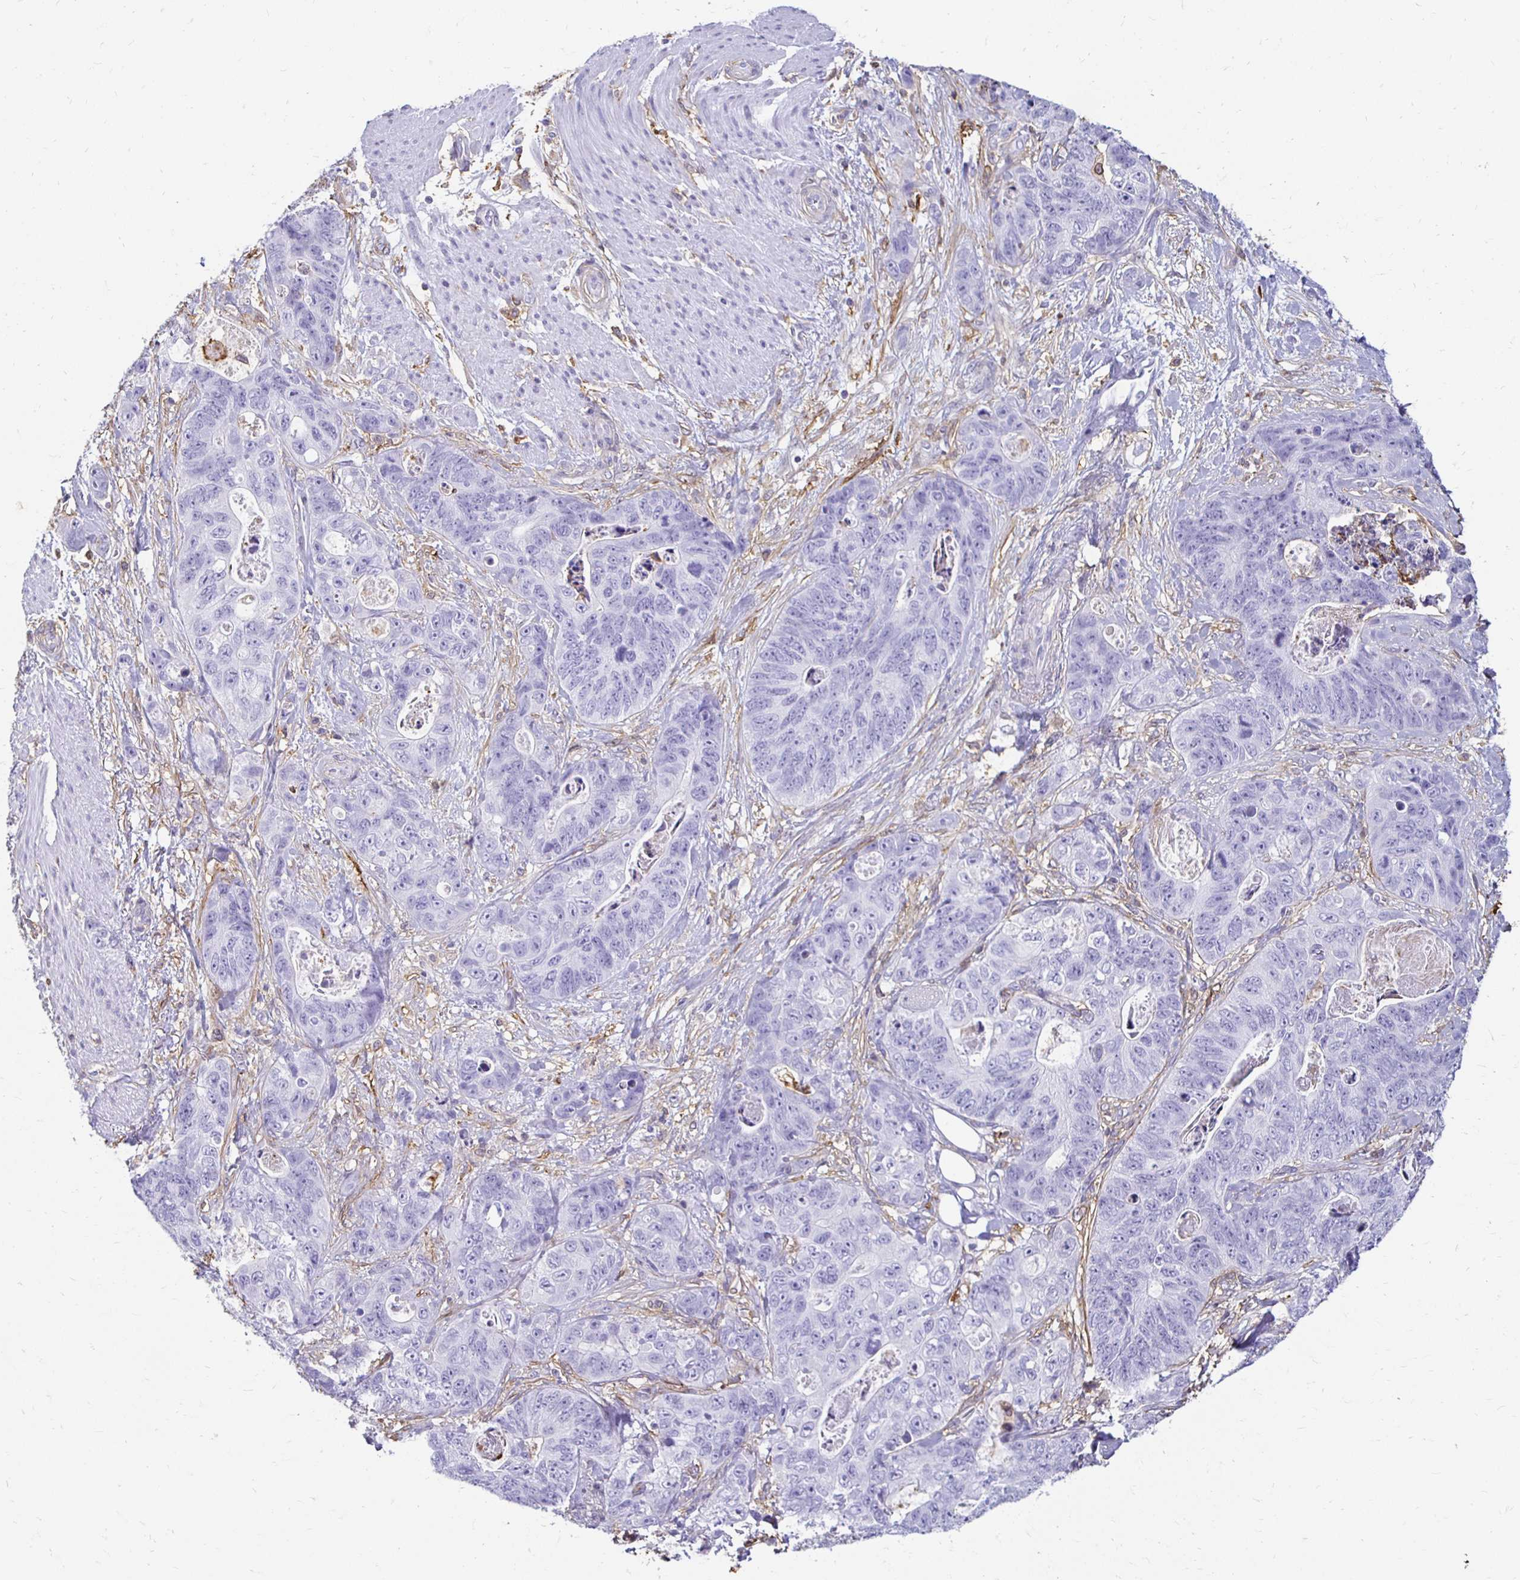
{"staining": {"intensity": "negative", "quantity": "none", "location": "none"}, "tissue": "stomach cancer", "cell_type": "Tumor cells", "image_type": "cancer", "snomed": [{"axis": "morphology", "description": "Normal tissue, NOS"}, {"axis": "morphology", "description": "Adenocarcinoma, NOS"}, {"axis": "topography", "description": "Stomach"}], "caption": "This is an immunohistochemistry (IHC) image of stomach cancer (adenocarcinoma). There is no expression in tumor cells.", "gene": "TAS1R3", "patient": {"sex": "female", "age": 89}}